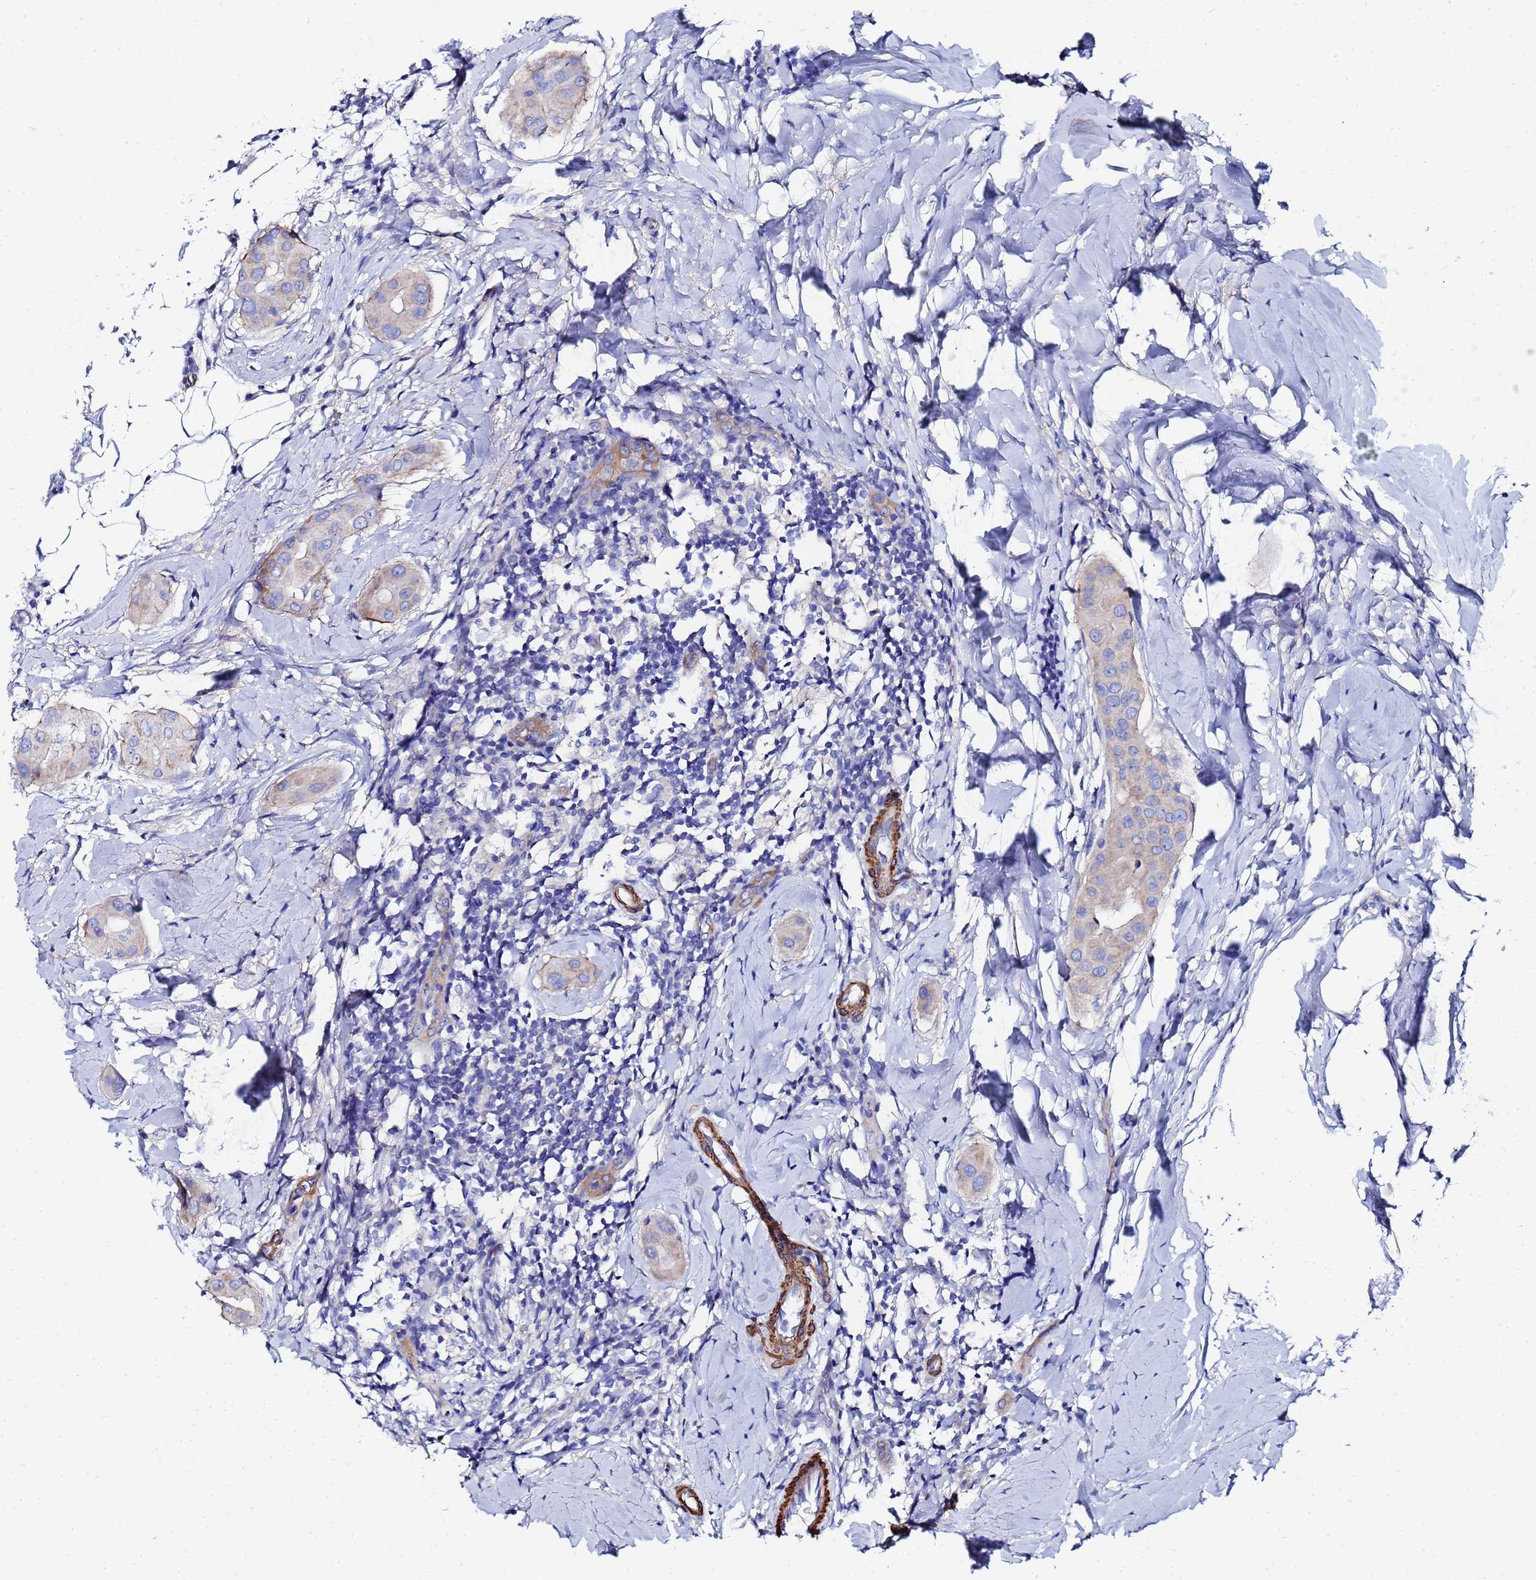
{"staining": {"intensity": "weak", "quantity": "<25%", "location": "cytoplasmic/membranous"}, "tissue": "thyroid cancer", "cell_type": "Tumor cells", "image_type": "cancer", "snomed": [{"axis": "morphology", "description": "Papillary adenocarcinoma, NOS"}, {"axis": "topography", "description": "Thyroid gland"}], "caption": "Tumor cells show no significant protein staining in thyroid cancer (papillary adenocarcinoma). (Stains: DAB immunohistochemistry (IHC) with hematoxylin counter stain, Microscopy: brightfield microscopy at high magnification).", "gene": "RAB39B", "patient": {"sex": "male", "age": 33}}